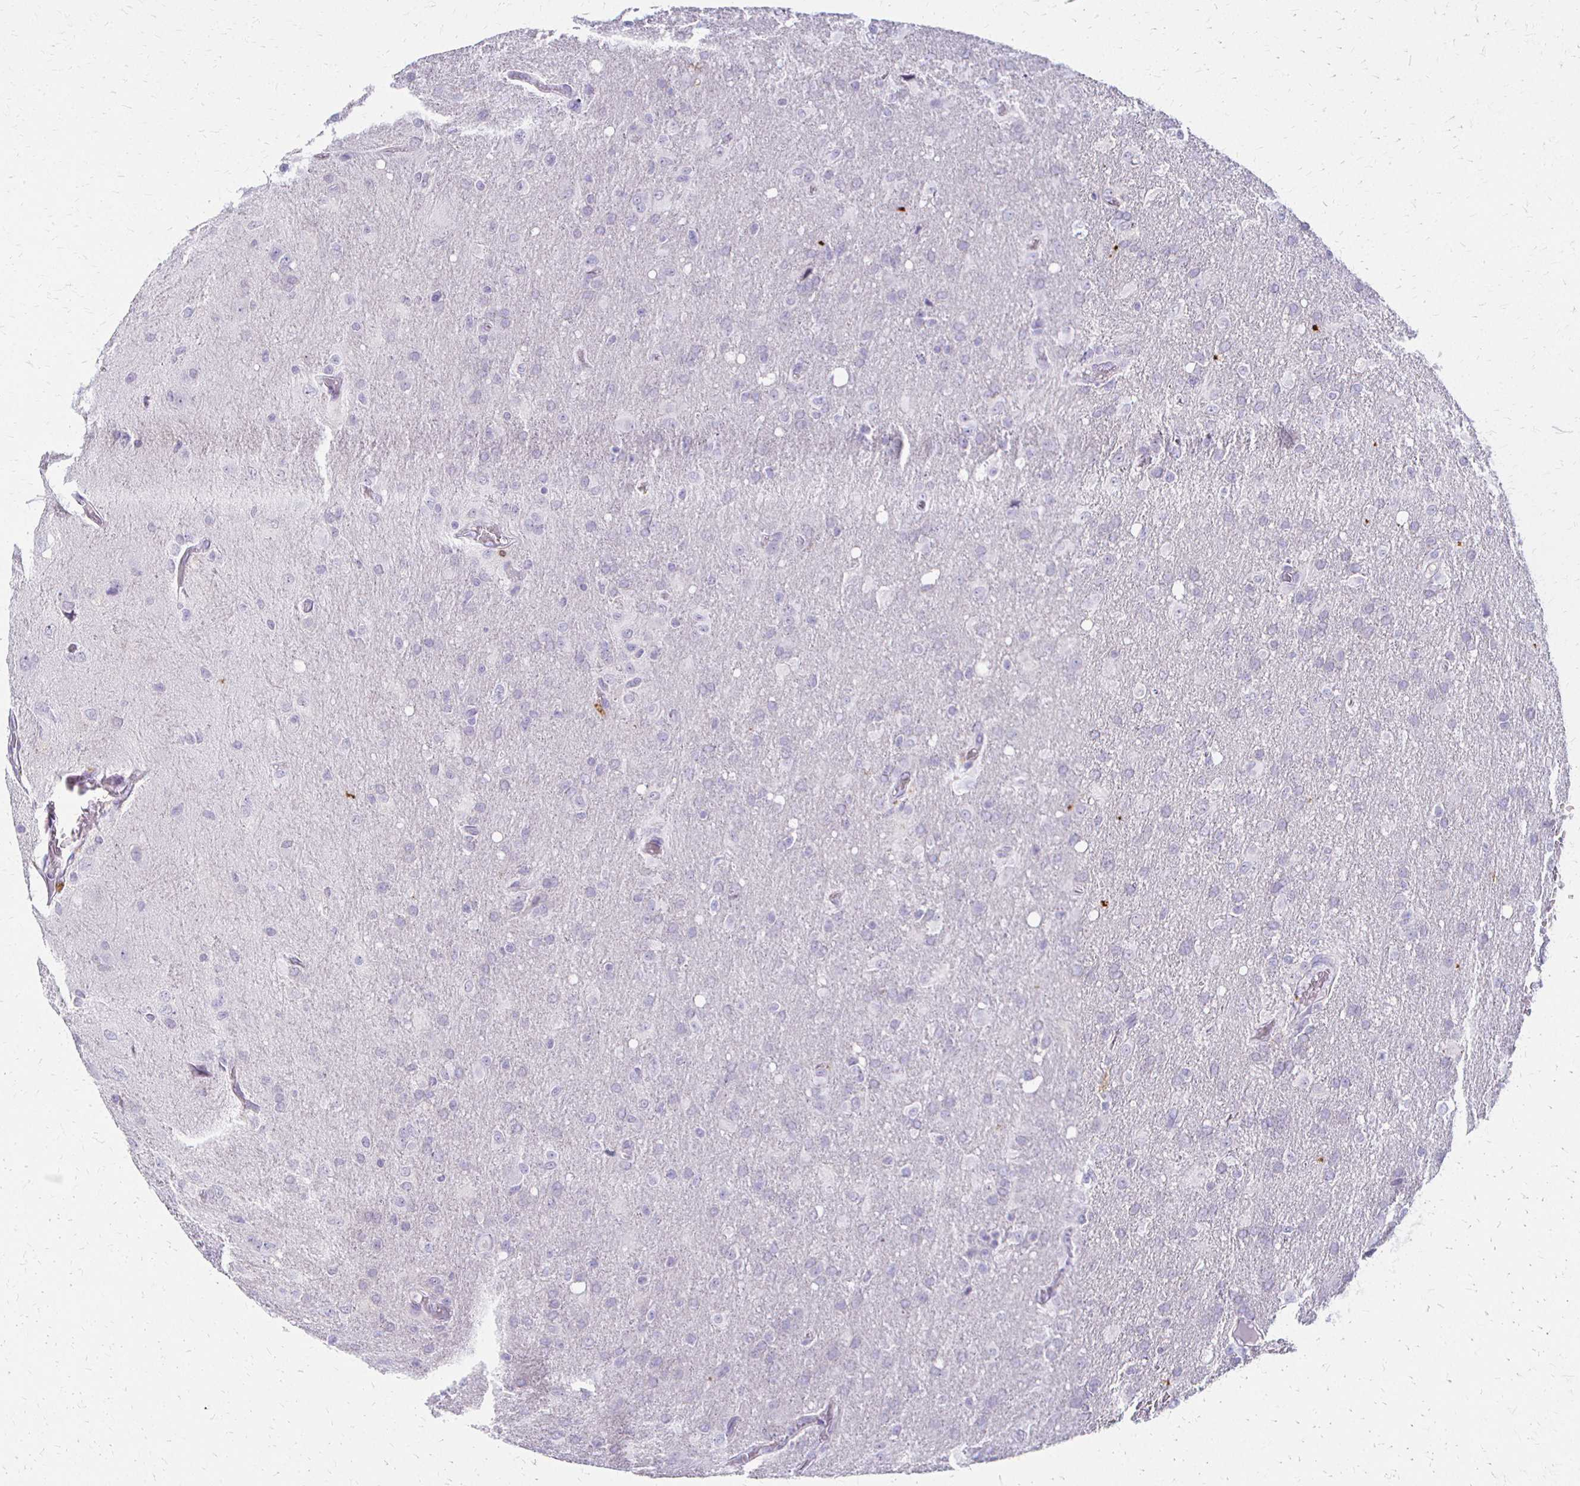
{"staining": {"intensity": "negative", "quantity": "none", "location": "none"}, "tissue": "glioma", "cell_type": "Tumor cells", "image_type": "cancer", "snomed": [{"axis": "morphology", "description": "Glioma, malignant, High grade"}, {"axis": "topography", "description": "Brain"}], "caption": "This is an immunohistochemistry (IHC) image of human malignant high-grade glioma. There is no expression in tumor cells.", "gene": "ACP5", "patient": {"sex": "male", "age": 53}}